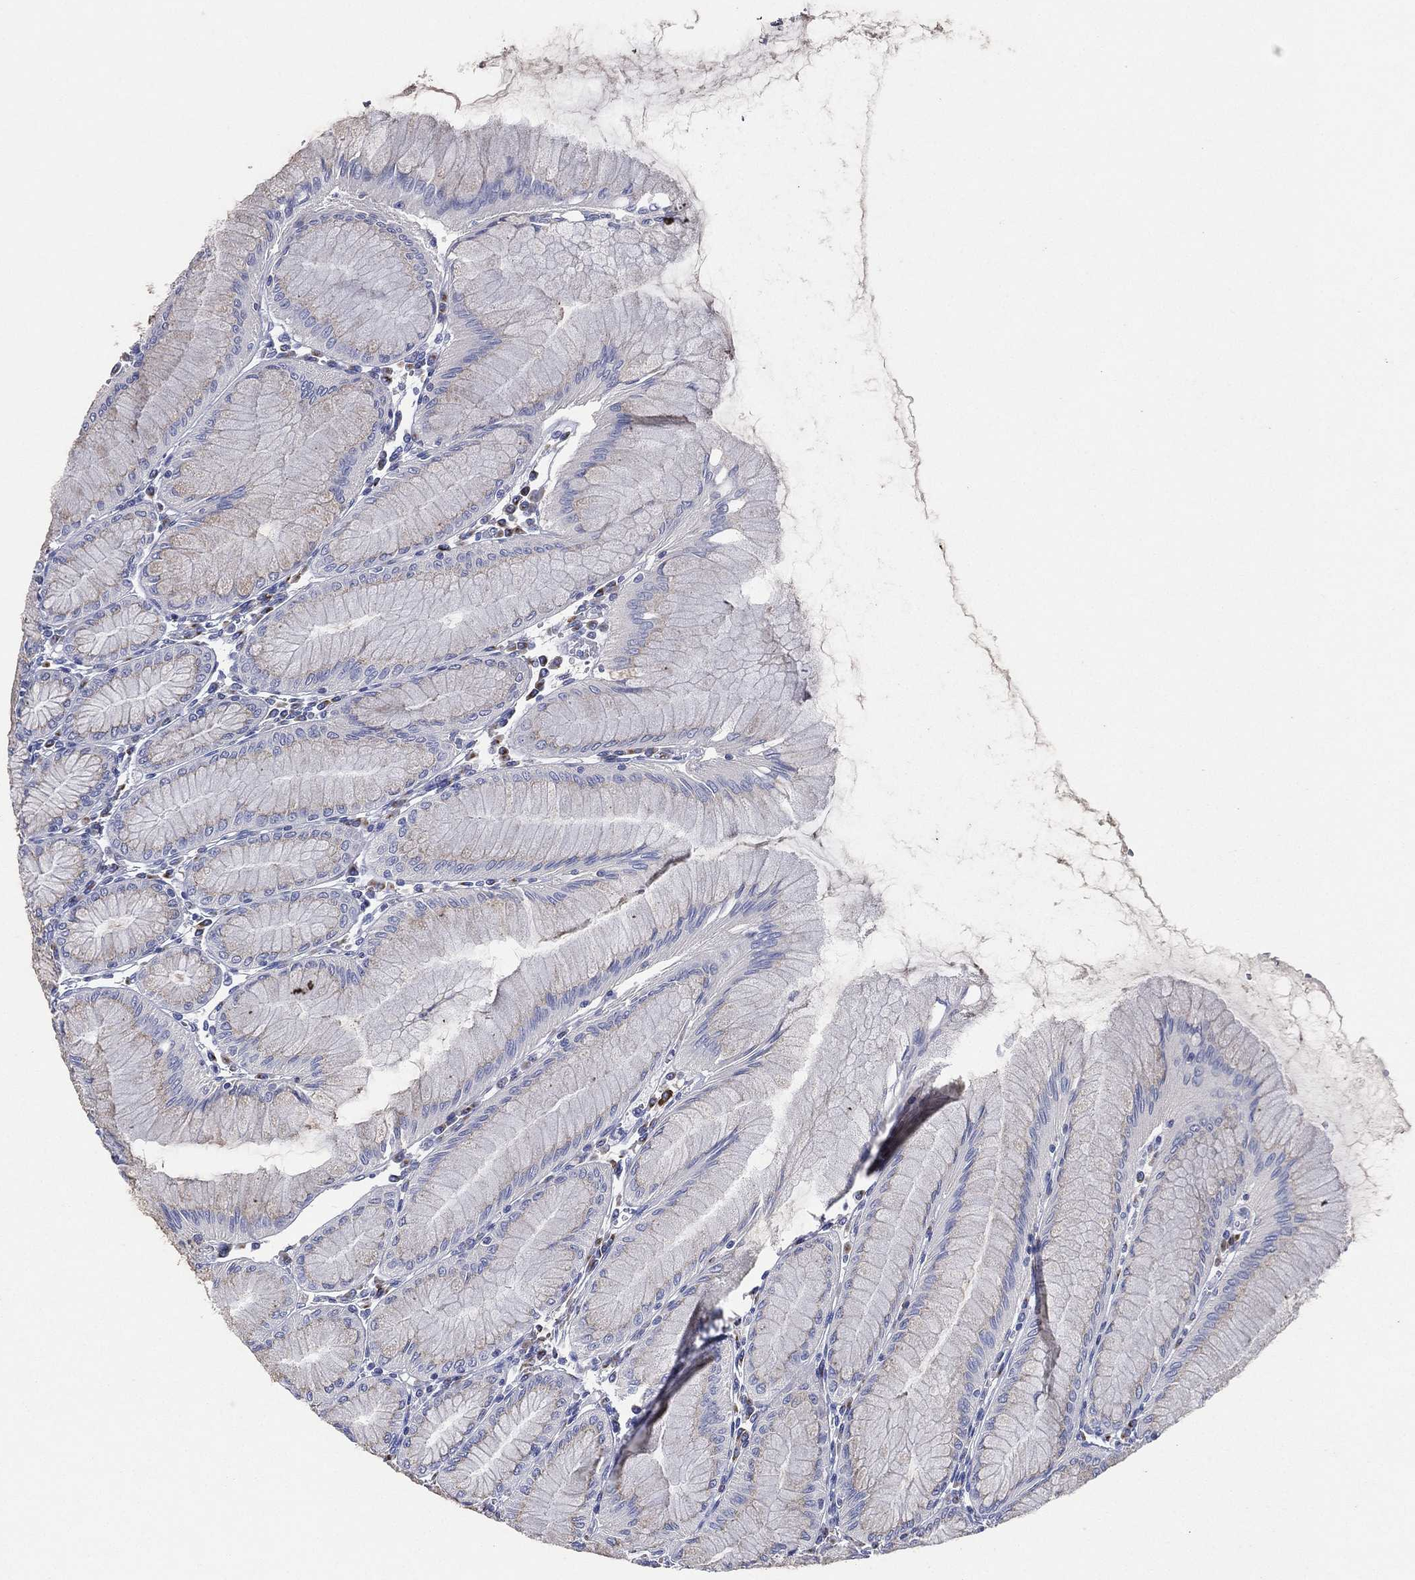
{"staining": {"intensity": "moderate", "quantity": "<25%", "location": "cytoplasmic/membranous"}, "tissue": "stomach", "cell_type": "Glandular cells", "image_type": "normal", "snomed": [{"axis": "morphology", "description": "Normal tissue, NOS"}, {"axis": "topography", "description": "Stomach"}], "caption": "Immunohistochemistry (IHC) micrograph of unremarkable stomach stained for a protein (brown), which shows low levels of moderate cytoplasmic/membranous expression in about <25% of glandular cells.", "gene": "ATP8A2", "patient": {"sex": "female", "age": 57}}